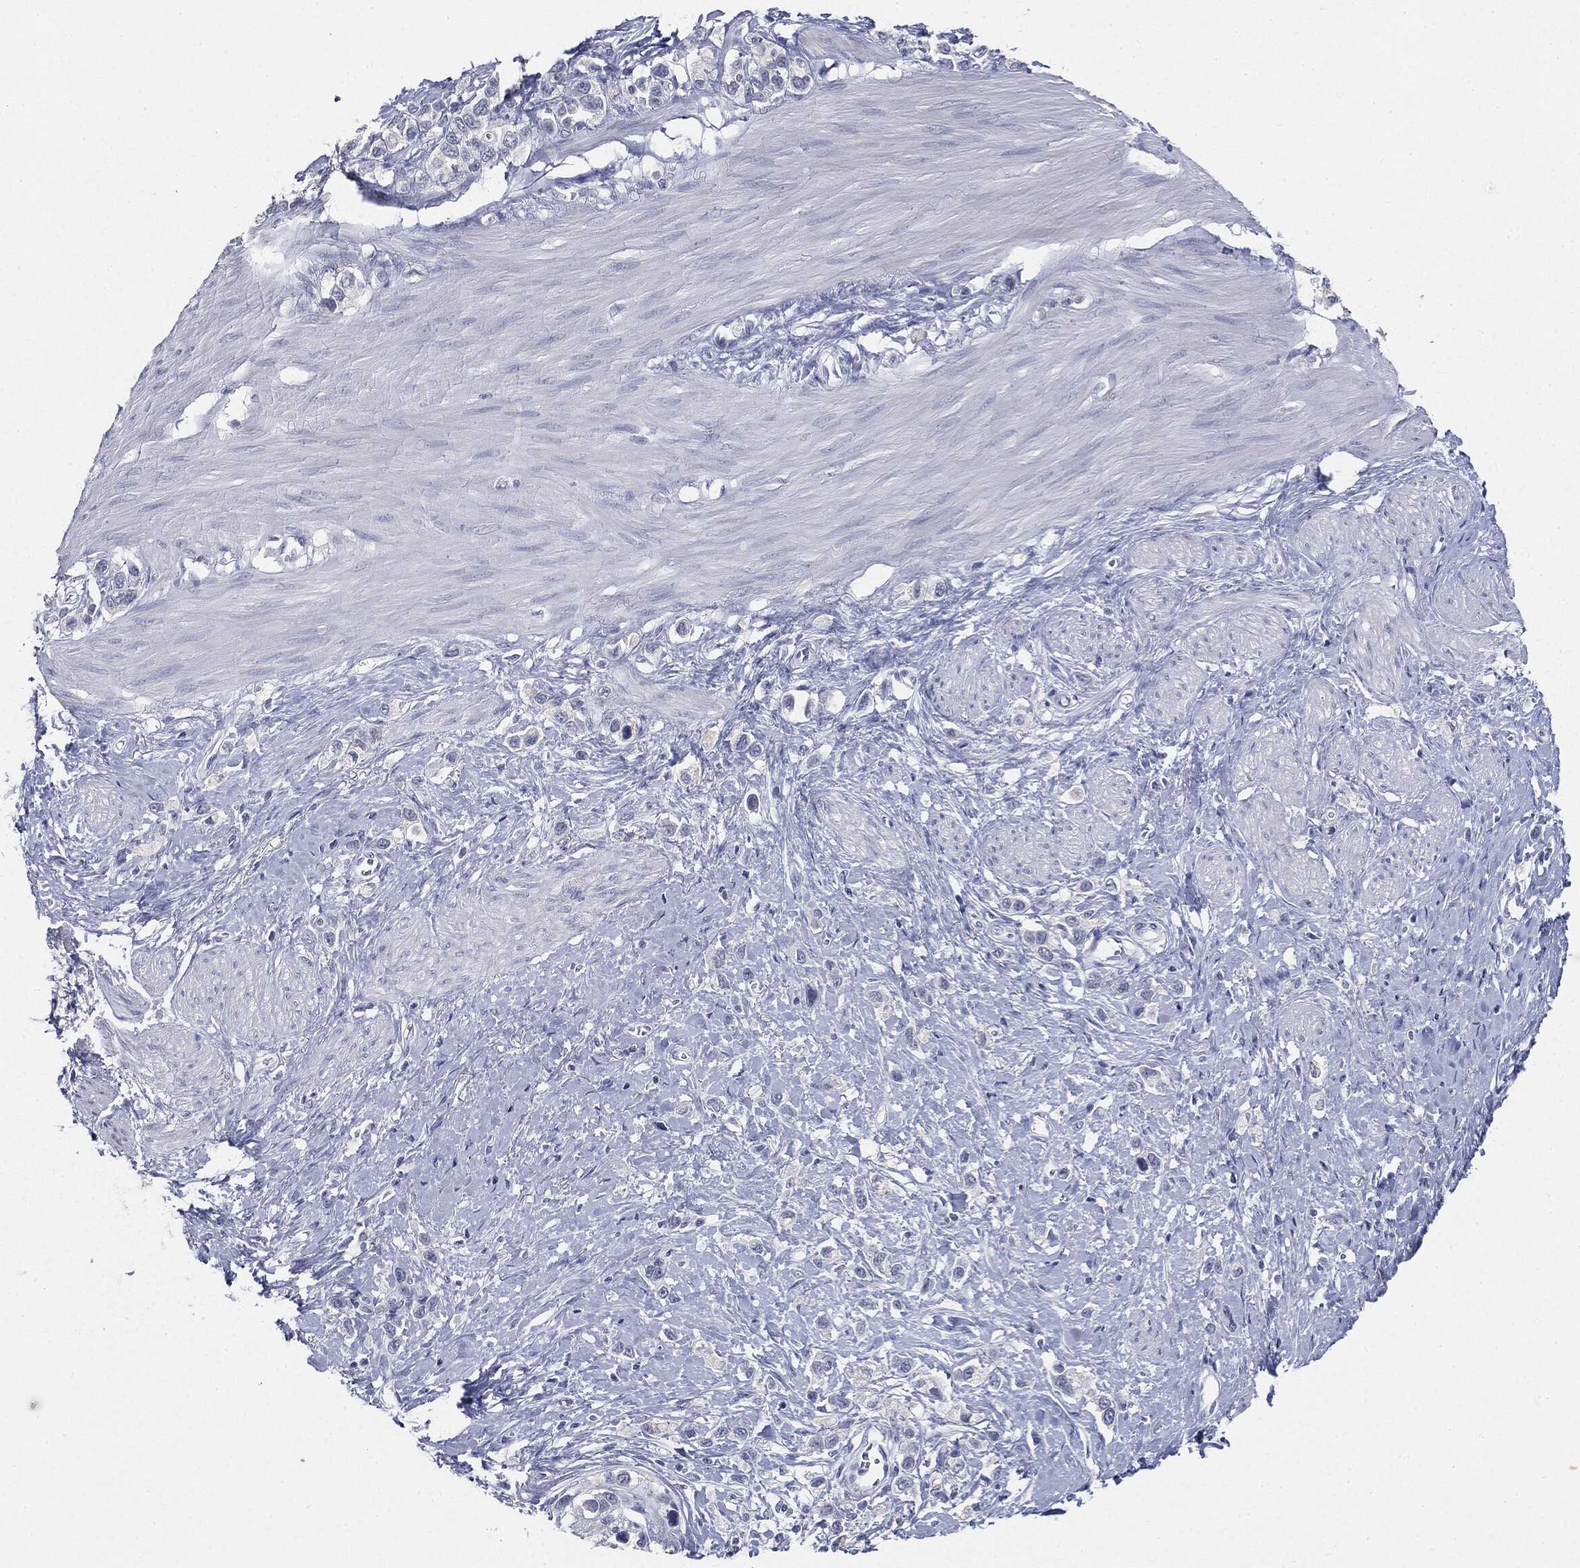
{"staining": {"intensity": "negative", "quantity": "none", "location": "none"}, "tissue": "stomach cancer", "cell_type": "Tumor cells", "image_type": "cancer", "snomed": [{"axis": "morphology", "description": "Normal tissue, NOS"}, {"axis": "morphology", "description": "Adenocarcinoma, NOS"}, {"axis": "morphology", "description": "Adenocarcinoma, High grade"}, {"axis": "topography", "description": "Stomach, upper"}, {"axis": "topography", "description": "Stomach"}], "caption": "Human stomach cancer (high-grade adenocarcinoma) stained for a protein using immunohistochemistry (IHC) displays no positivity in tumor cells.", "gene": "CGB1", "patient": {"sex": "female", "age": 65}}